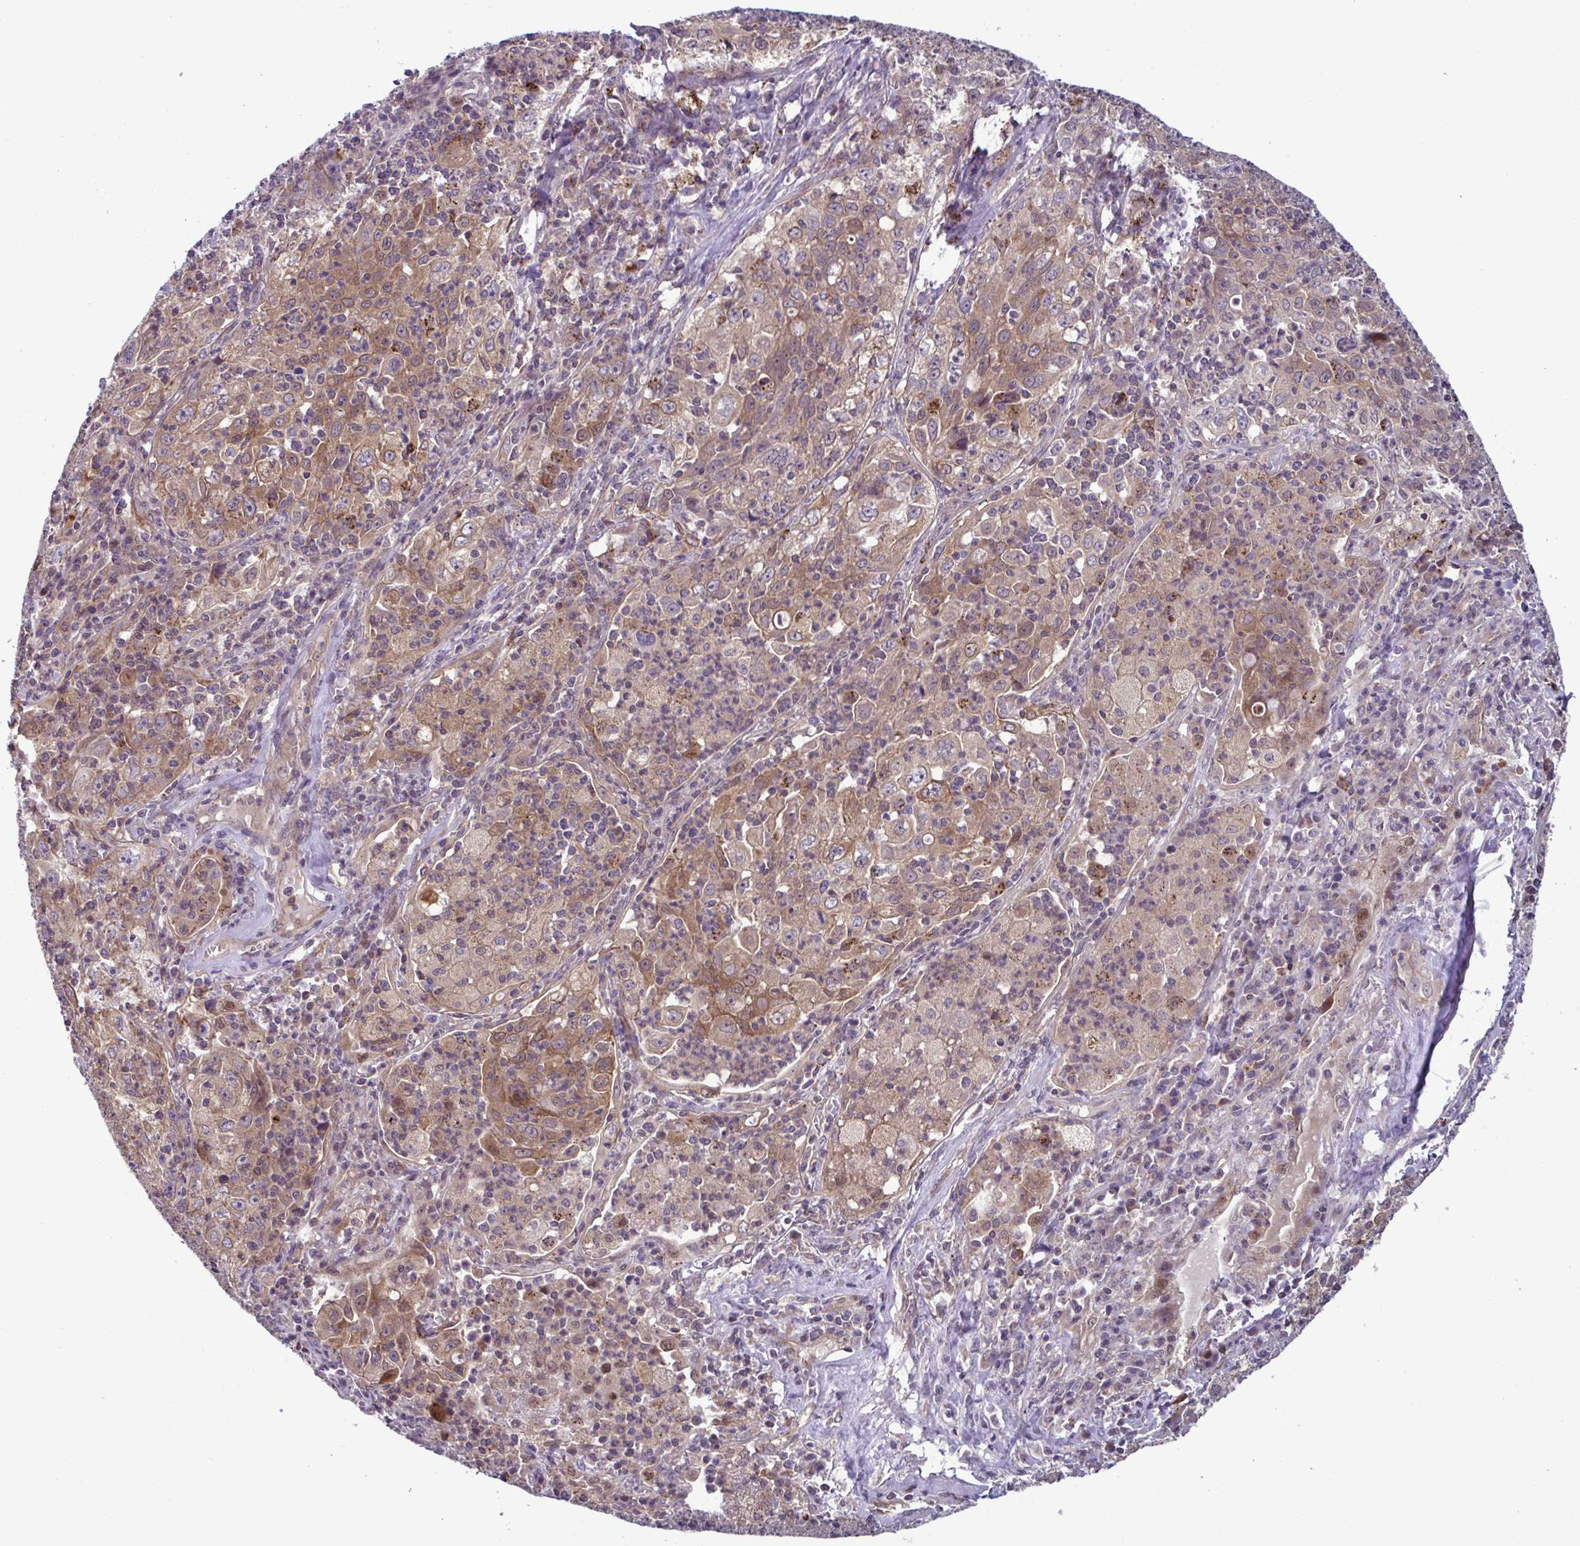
{"staining": {"intensity": "moderate", "quantity": "25%-75%", "location": "cytoplasmic/membranous,nuclear"}, "tissue": "lung cancer", "cell_type": "Tumor cells", "image_type": "cancer", "snomed": [{"axis": "morphology", "description": "Squamous cell carcinoma, NOS"}, {"axis": "topography", "description": "Lung"}], "caption": "A brown stain shows moderate cytoplasmic/membranous and nuclear positivity of a protein in human squamous cell carcinoma (lung) tumor cells. (DAB (3,3'-diaminobenzidine) = brown stain, brightfield microscopy at high magnification).", "gene": "GLTP", "patient": {"sex": "male", "age": 71}}